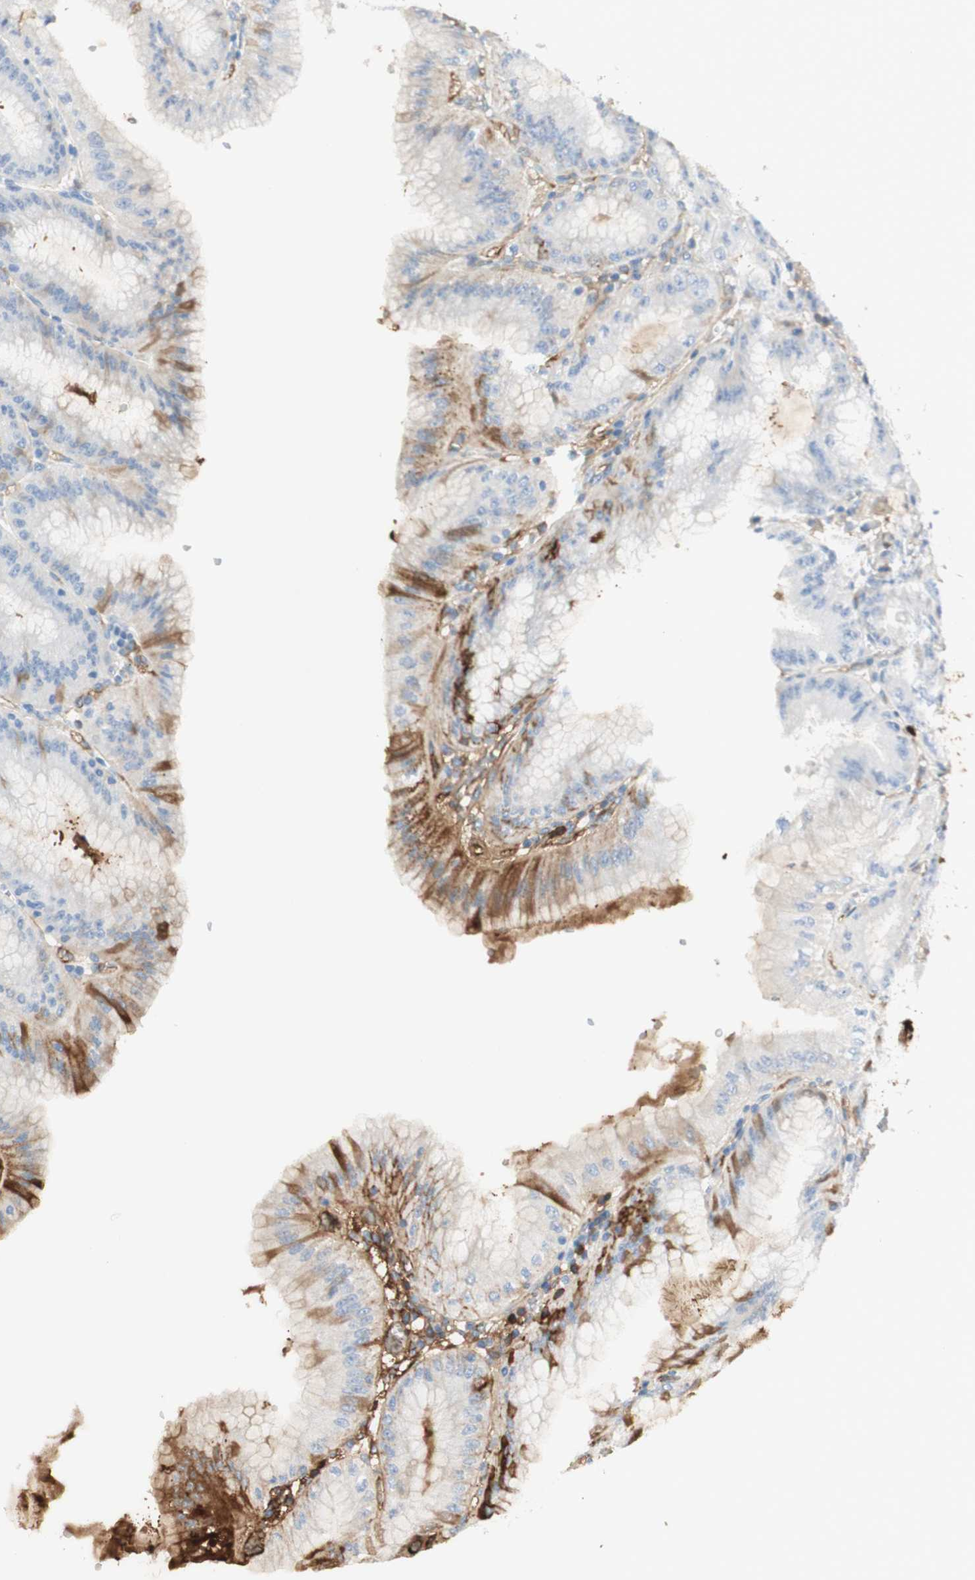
{"staining": {"intensity": "moderate", "quantity": "<25%", "location": "cytoplasmic/membranous"}, "tissue": "stomach", "cell_type": "Glandular cells", "image_type": "normal", "snomed": [{"axis": "morphology", "description": "Normal tissue, NOS"}, {"axis": "topography", "description": "Stomach, lower"}], "caption": "Moderate cytoplasmic/membranous staining for a protein is identified in about <25% of glandular cells of unremarkable stomach using IHC.", "gene": "KNG1", "patient": {"sex": "male", "age": 71}}